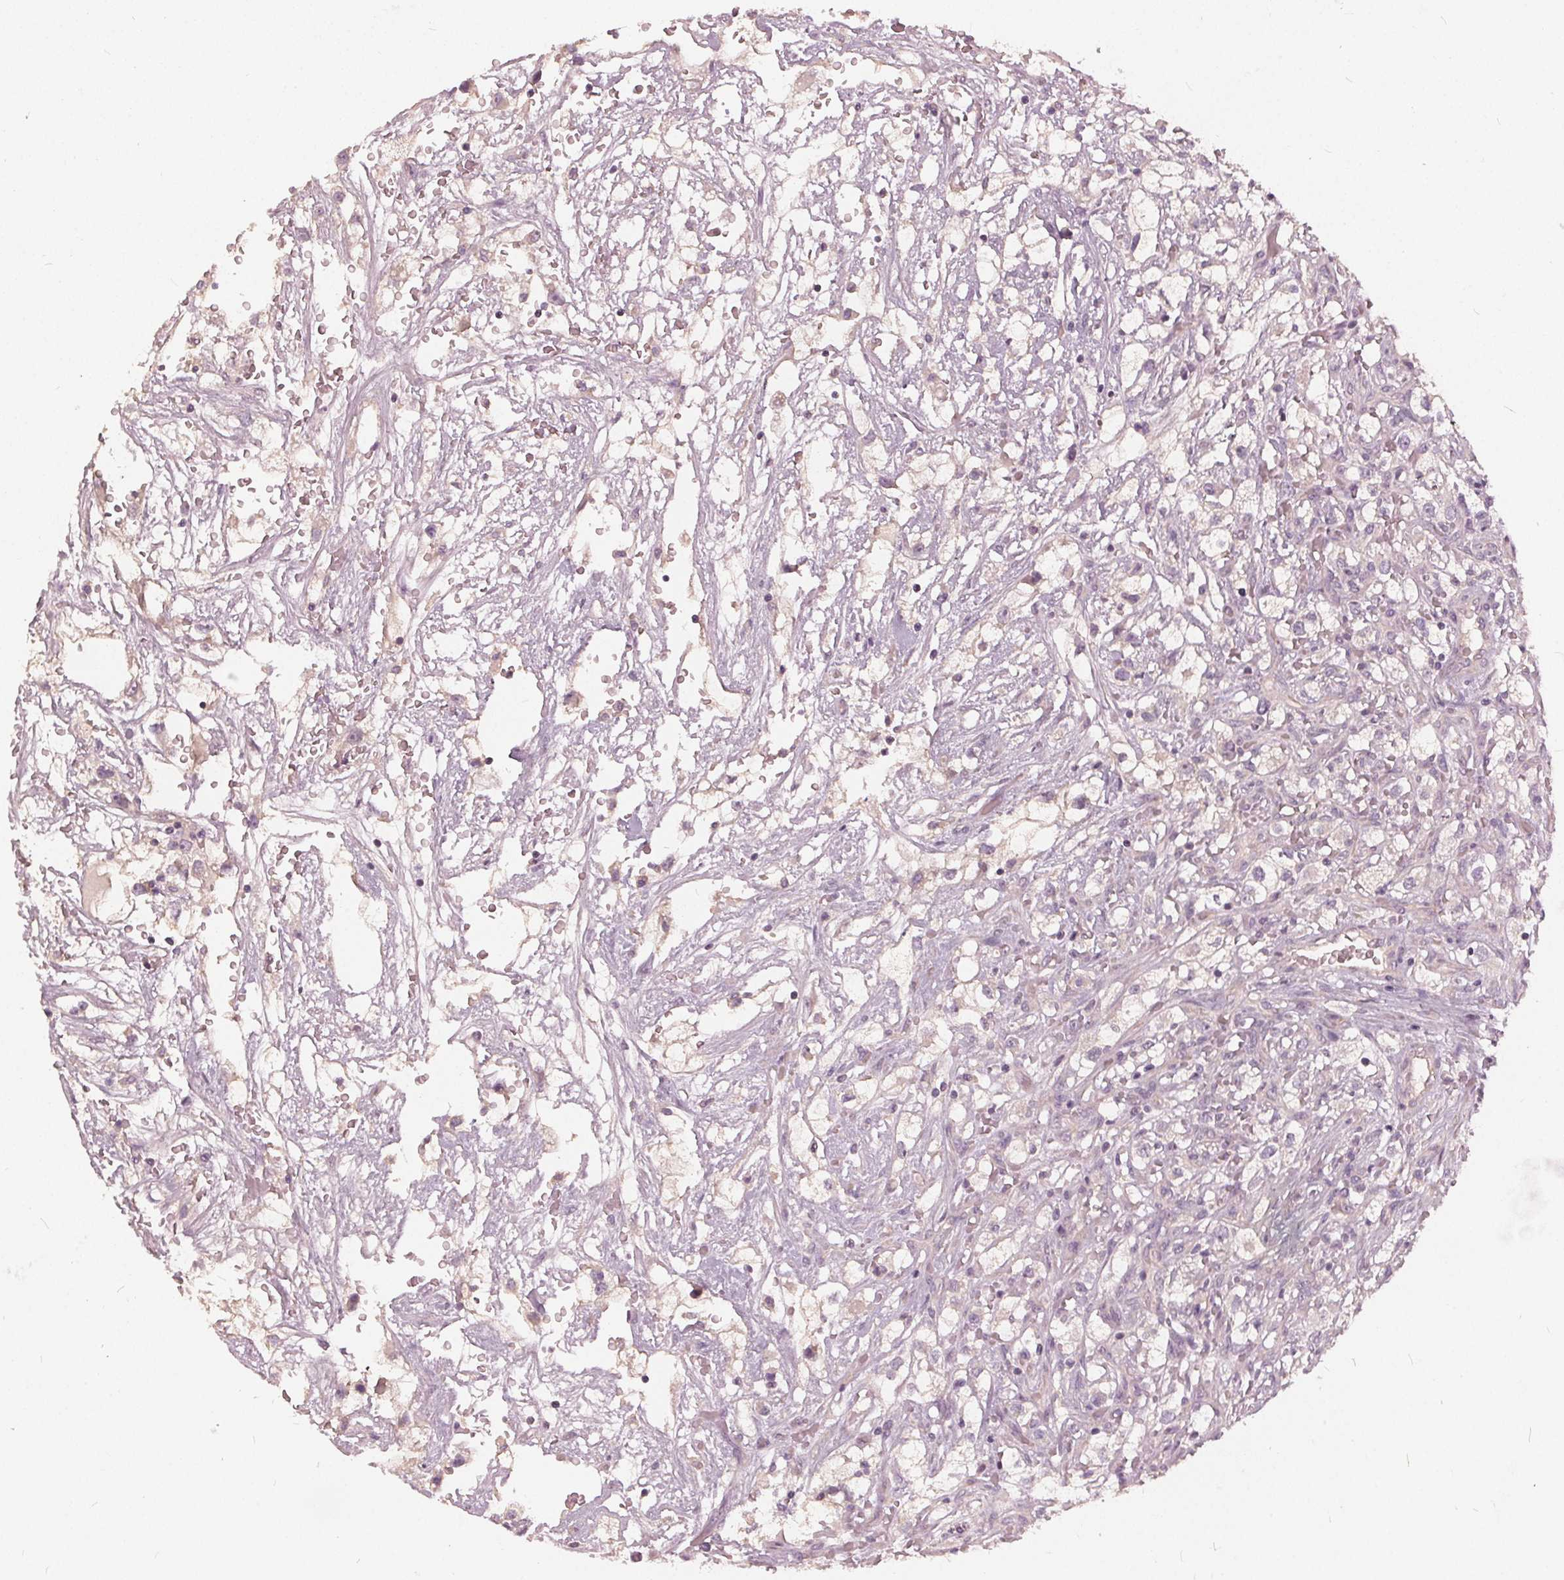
{"staining": {"intensity": "negative", "quantity": "none", "location": "none"}, "tissue": "renal cancer", "cell_type": "Tumor cells", "image_type": "cancer", "snomed": [{"axis": "morphology", "description": "Adenocarcinoma, NOS"}, {"axis": "topography", "description": "Kidney"}], "caption": "High magnification brightfield microscopy of renal cancer stained with DAB (brown) and counterstained with hematoxylin (blue): tumor cells show no significant staining.", "gene": "KLK13", "patient": {"sex": "male", "age": 59}}